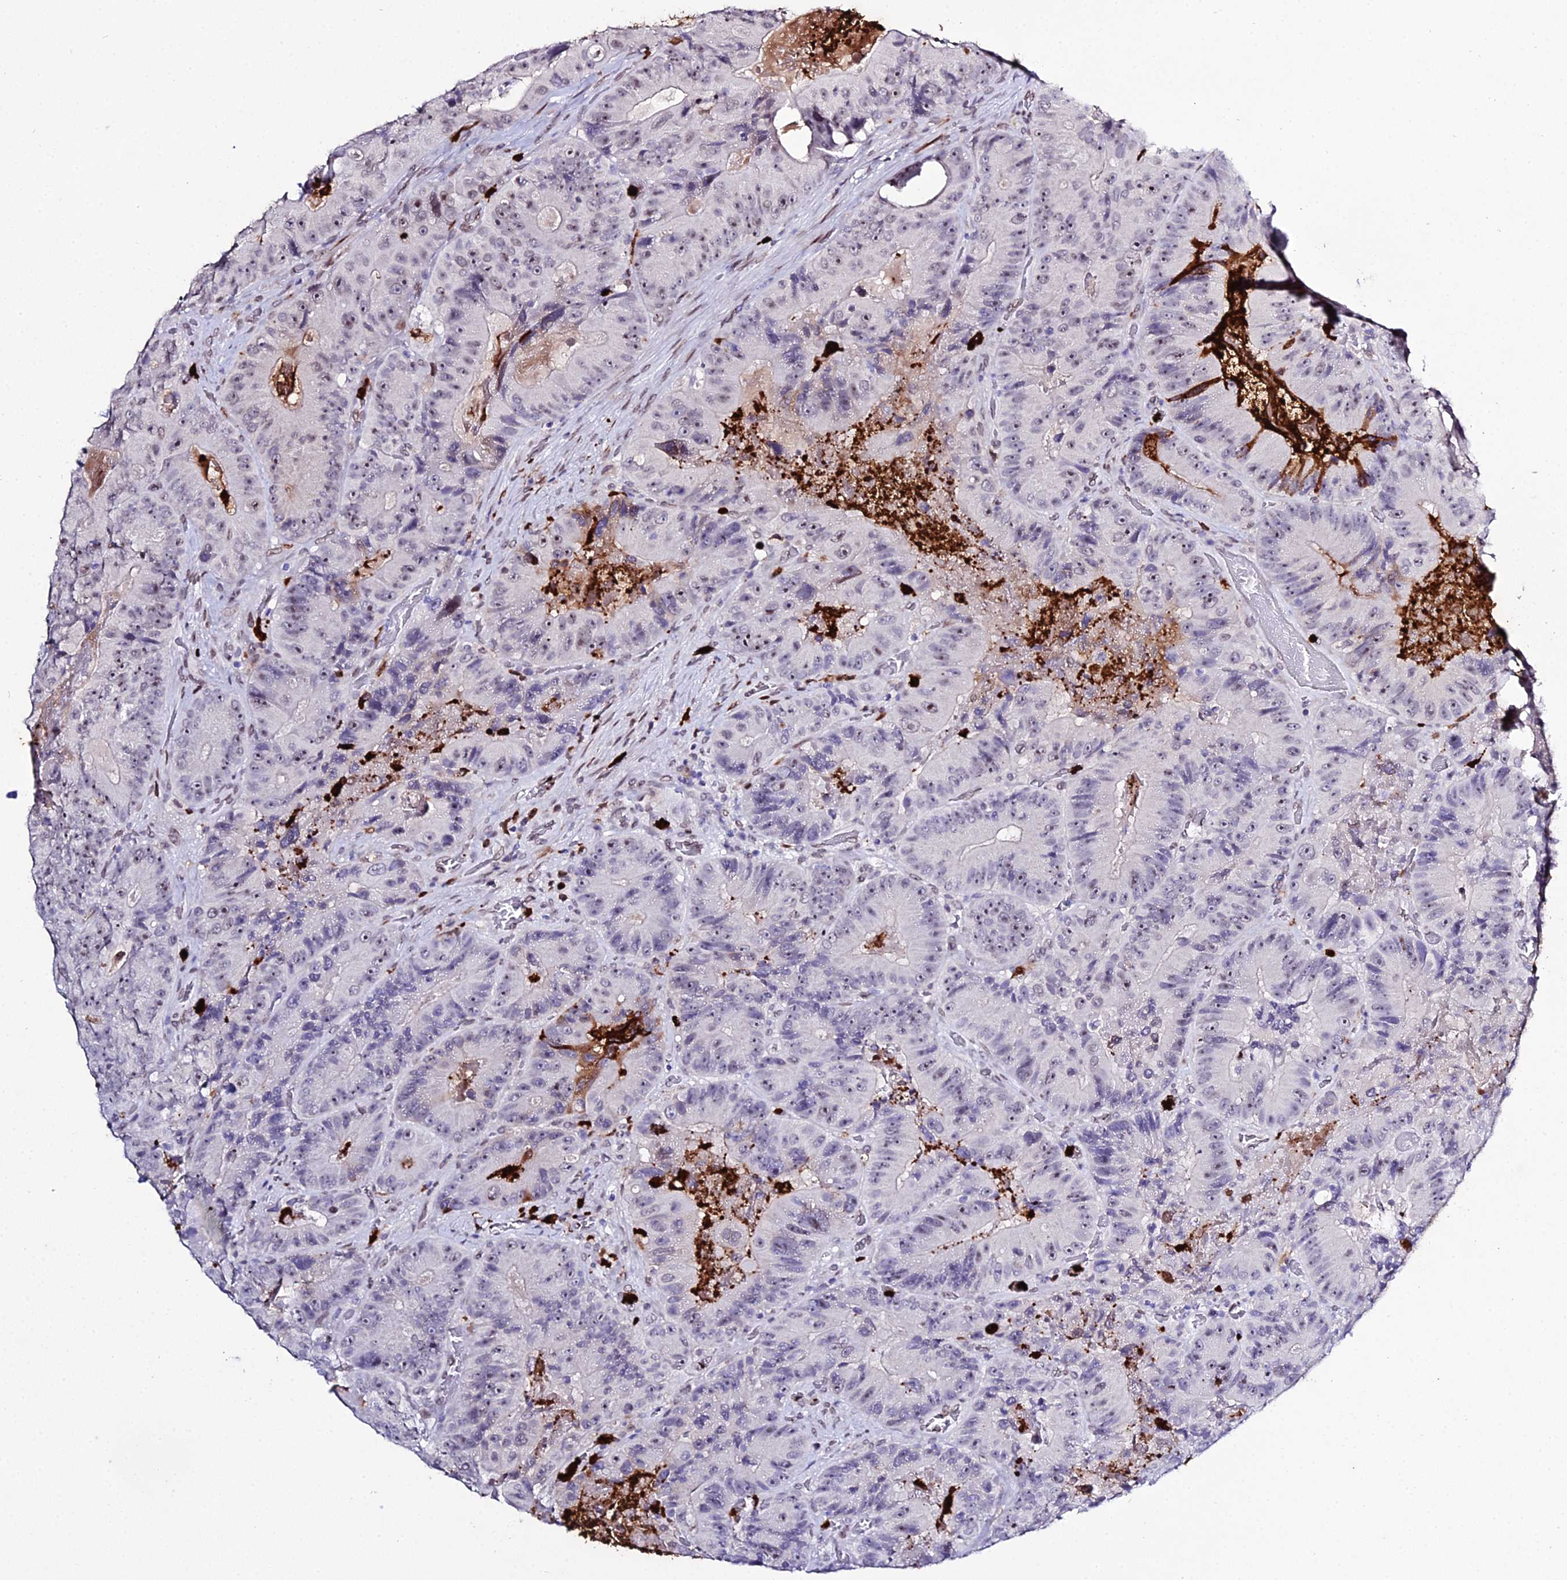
{"staining": {"intensity": "weak", "quantity": "<25%", "location": "cytoplasmic/membranous"}, "tissue": "colorectal cancer", "cell_type": "Tumor cells", "image_type": "cancer", "snomed": [{"axis": "morphology", "description": "Adenocarcinoma, NOS"}, {"axis": "topography", "description": "Colon"}], "caption": "High magnification brightfield microscopy of colorectal cancer stained with DAB (3,3'-diaminobenzidine) (brown) and counterstained with hematoxylin (blue): tumor cells show no significant positivity.", "gene": "MCM10", "patient": {"sex": "female", "age": 86}}